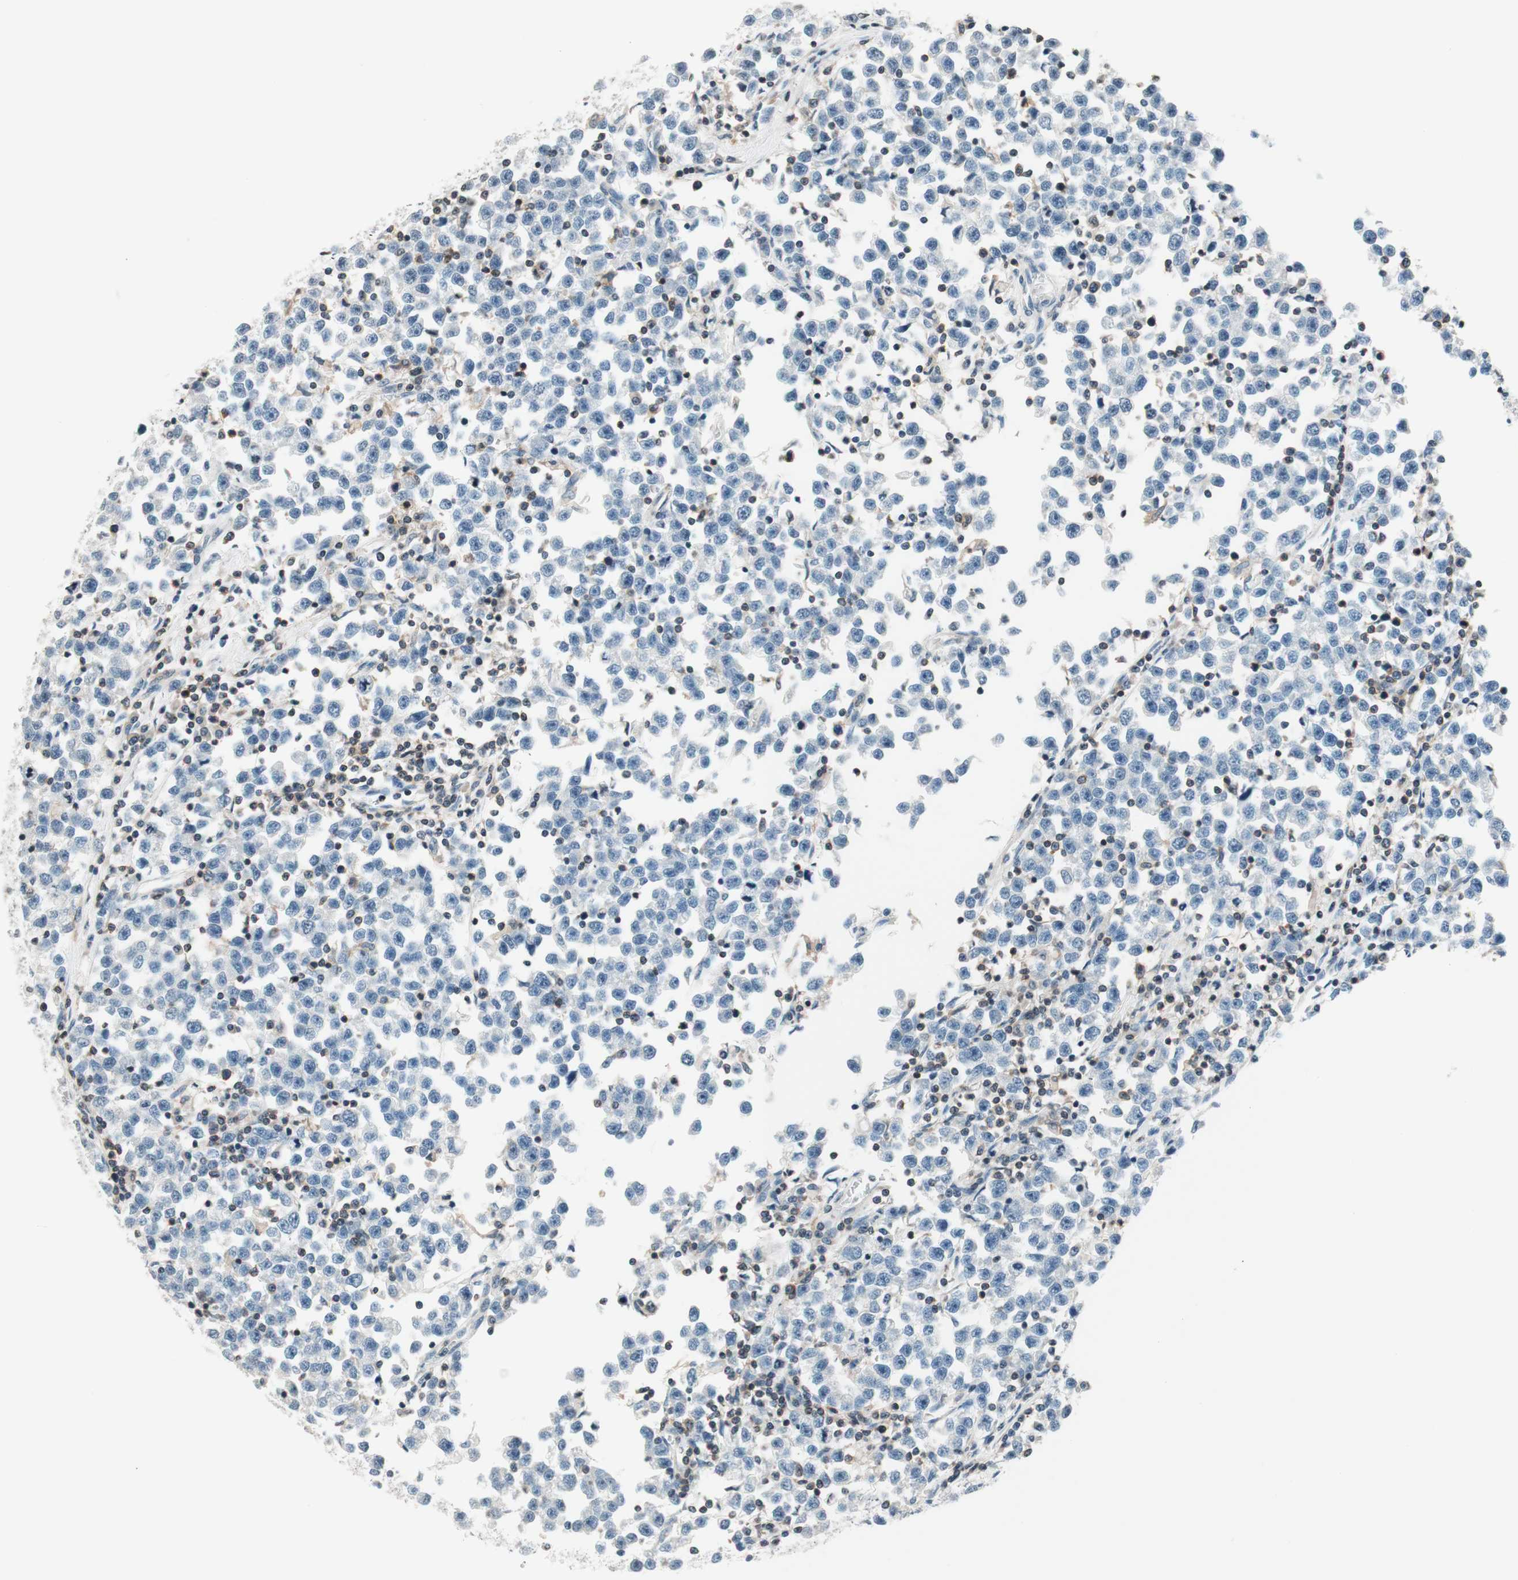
{"staining": {"intensity": "negative", "quantity": "none", "location": "none"}, "tissue": "testis cancer", "cell_type": "Tumor cells", "image_type": "cancer", "snomed": [{"axis": "morphology", "description": "Seminoma, NOS"}, {"axis": "topography", "description": "Testis"}], "caption": "The photomicrograph demonstrates no significant staining in tumor cells of testis cancer. Nuclei are stained in blue.", "gene": "WIPF1", "patient": {"sex": "male", "age": 43}}